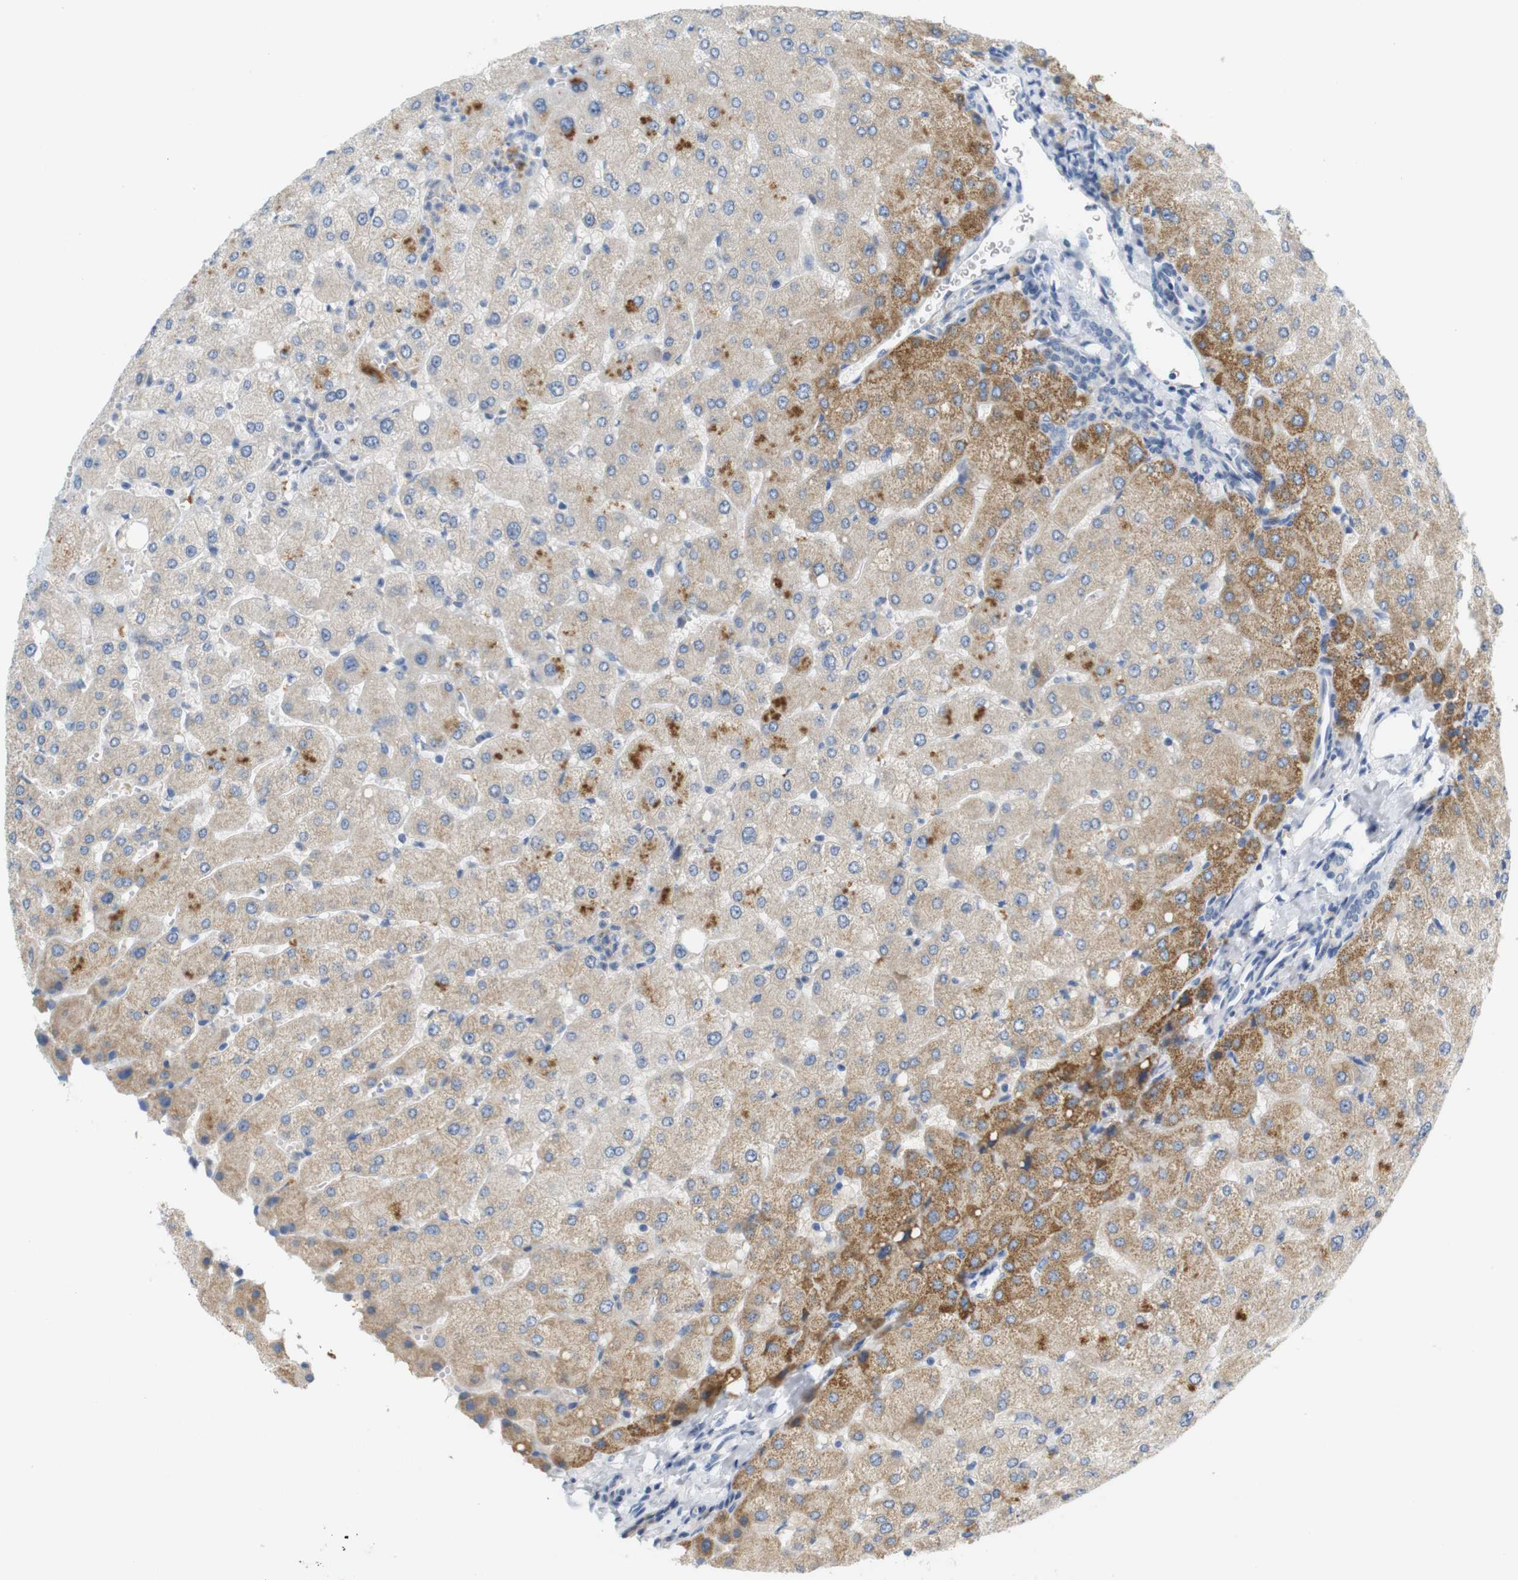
{"staining": {"intensity": "negative", "quantity": "none", "location": "none"}, "tissue": "liver", "cell_type": "Cholangiocytes", "image_type": "normal", "snomed": [{"axis": "morphology", "description": "Normal tissue, NOS"}, {"axis": "topography", "description": "Liver"}], "caption": "DAB immunohistochemical staining of normal human liver displays no significant positivity in cholangiocytes.", "gene": "LRRK2", "patient": {"sex": "male", "age": 55}}